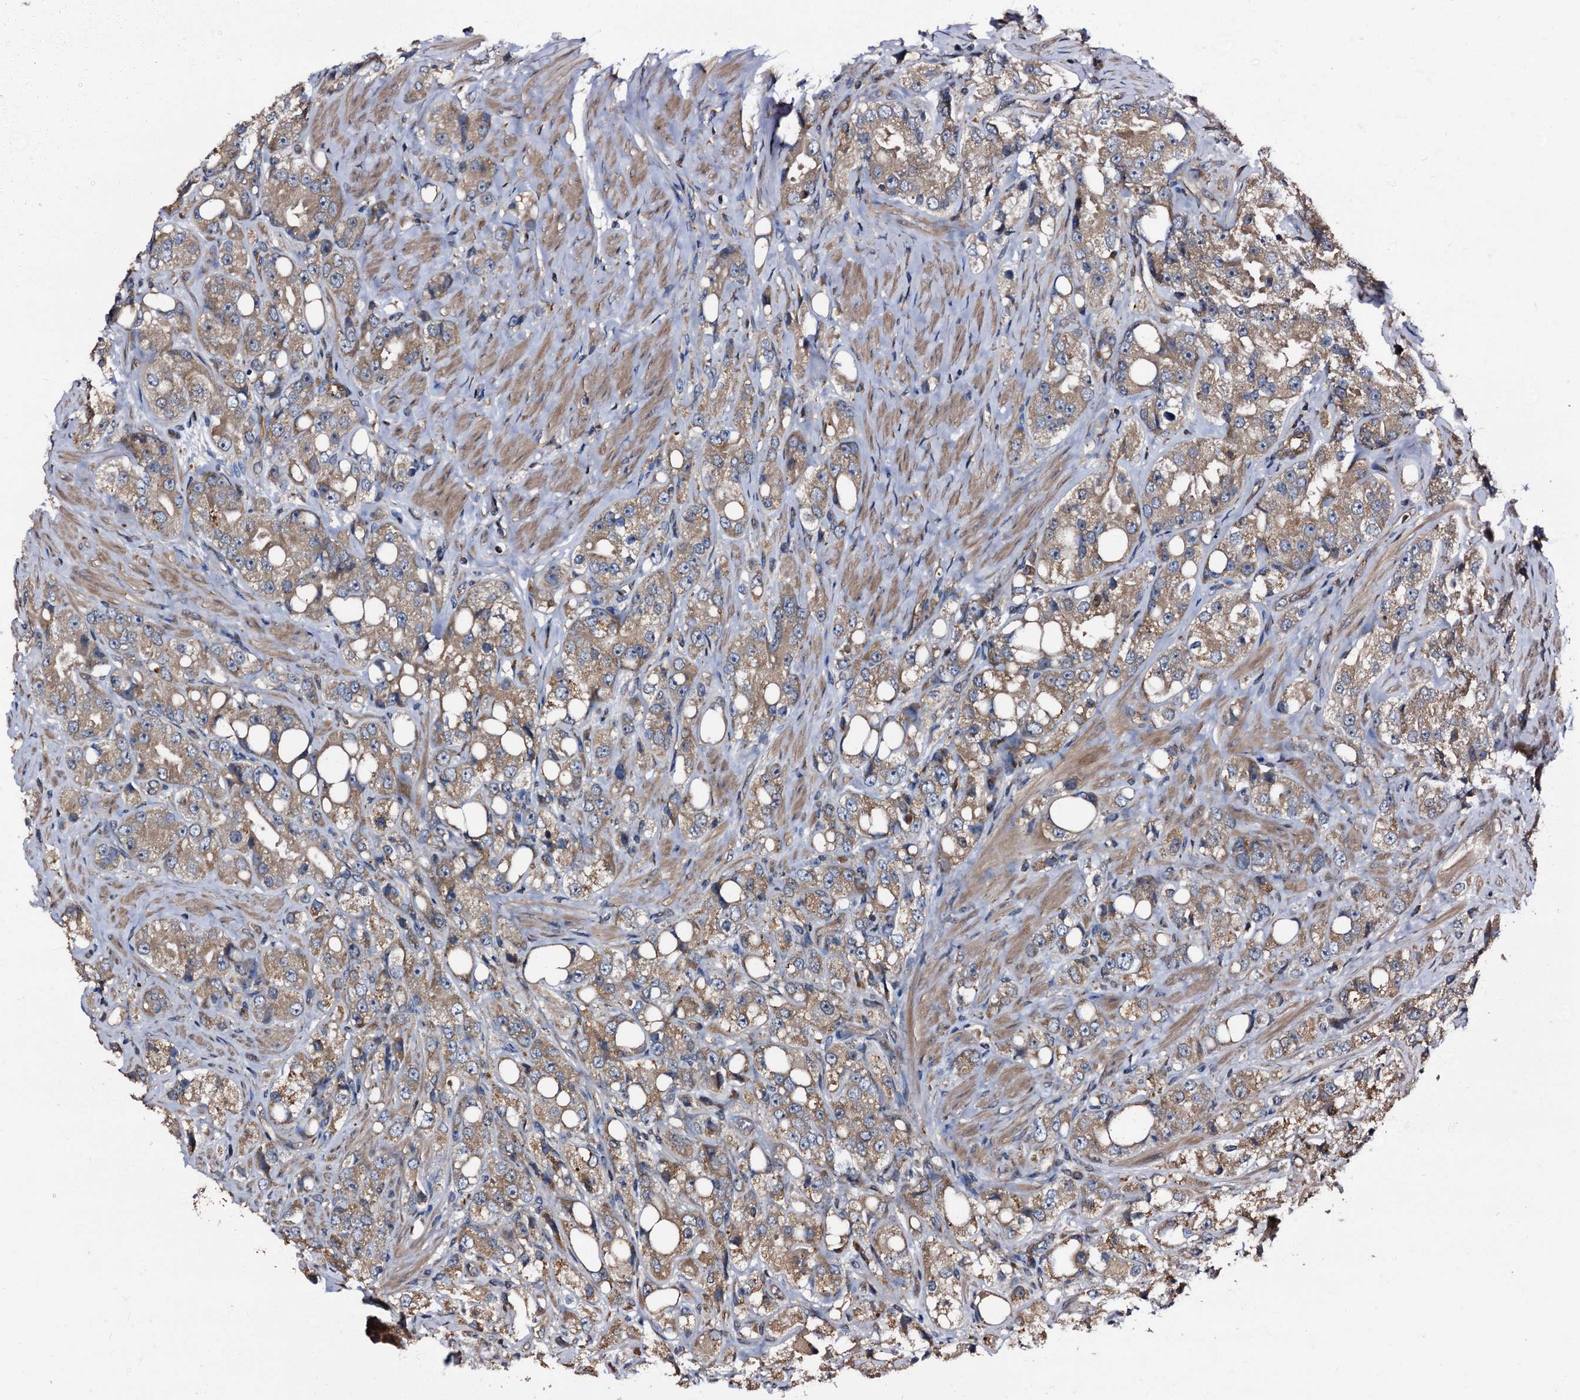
{"staining": {"intensity": "weak", "quantity": ">75%", "location": "cytoplasmic/membranous"}, "tissue": "prostate cancer", "cell_type": "Tumor cells", "image_type": "cancer", "snomed": [{"axis": "morphology", "description": "Adenocarcinoma, NOS"}, {"axis": "topography", "description": "Prostate"}], "caption": "There is low levels of weak cytoplasmic/membranous expression in tumor cells of prostate cancer (adenocarcinoma), as demonstrated by immunohistochemical staining (brown color).", "gene": "PEX5", "patient": {"sex": "male", "age": 79}}